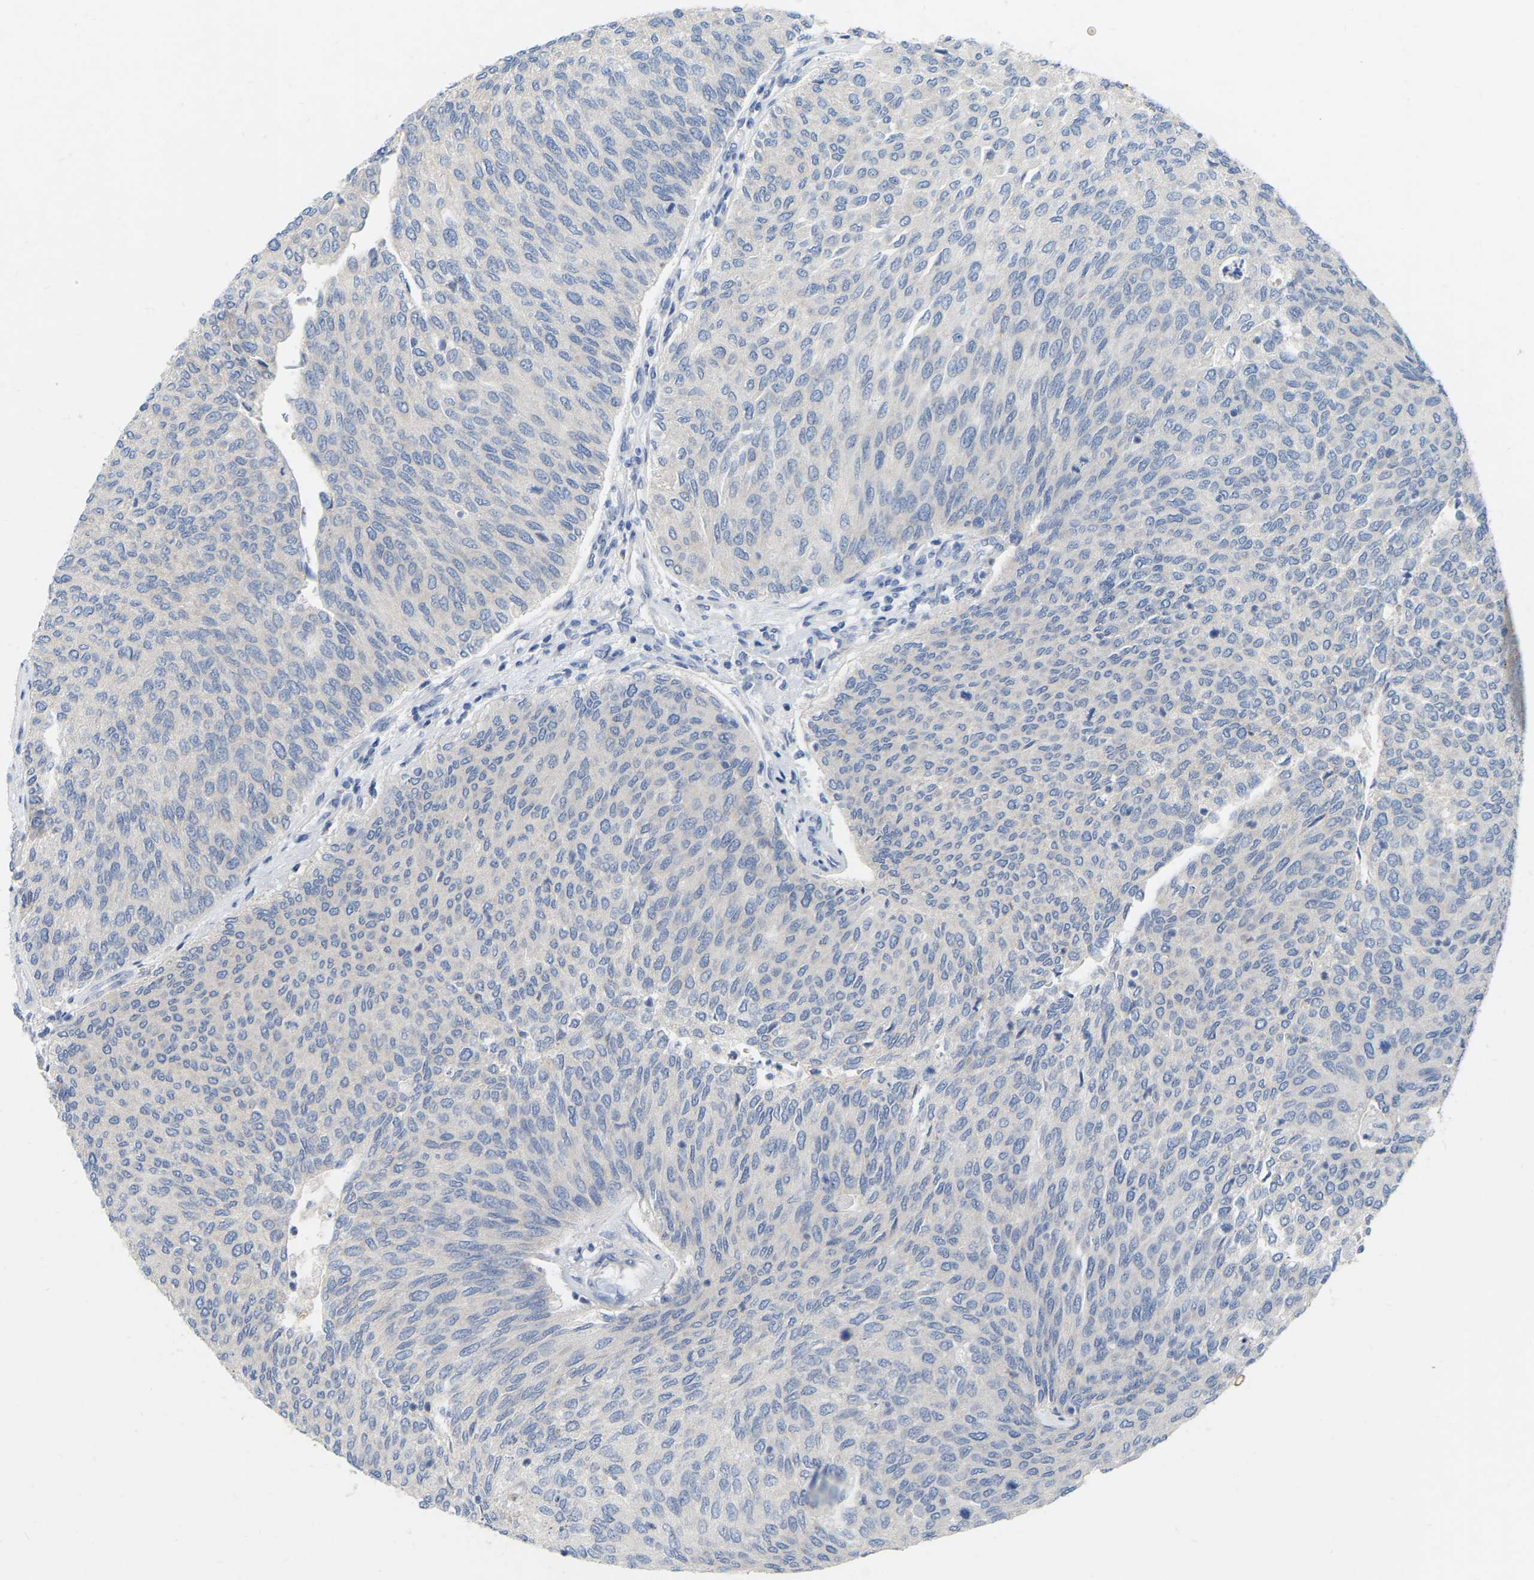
{"staining": {"intensity": "negative", "quantity": "none", "location": "none"}, "tissue": "urothelial cancer", "cell_type": "Tumor cells", "image_type": "cancer", "snomed": [{"axis": "morphology", "description": "Urothelial carcinoma, Low grade"}, {"axis": "topography", "description": "Urinary bladder"}], "caption": "Low-grade urothelial carcinoma stained for a protein using IHC demonstrates no positivity tumor cells.", "gene": "WIPI2", "patient": {"sex": "female", "age": 79}}